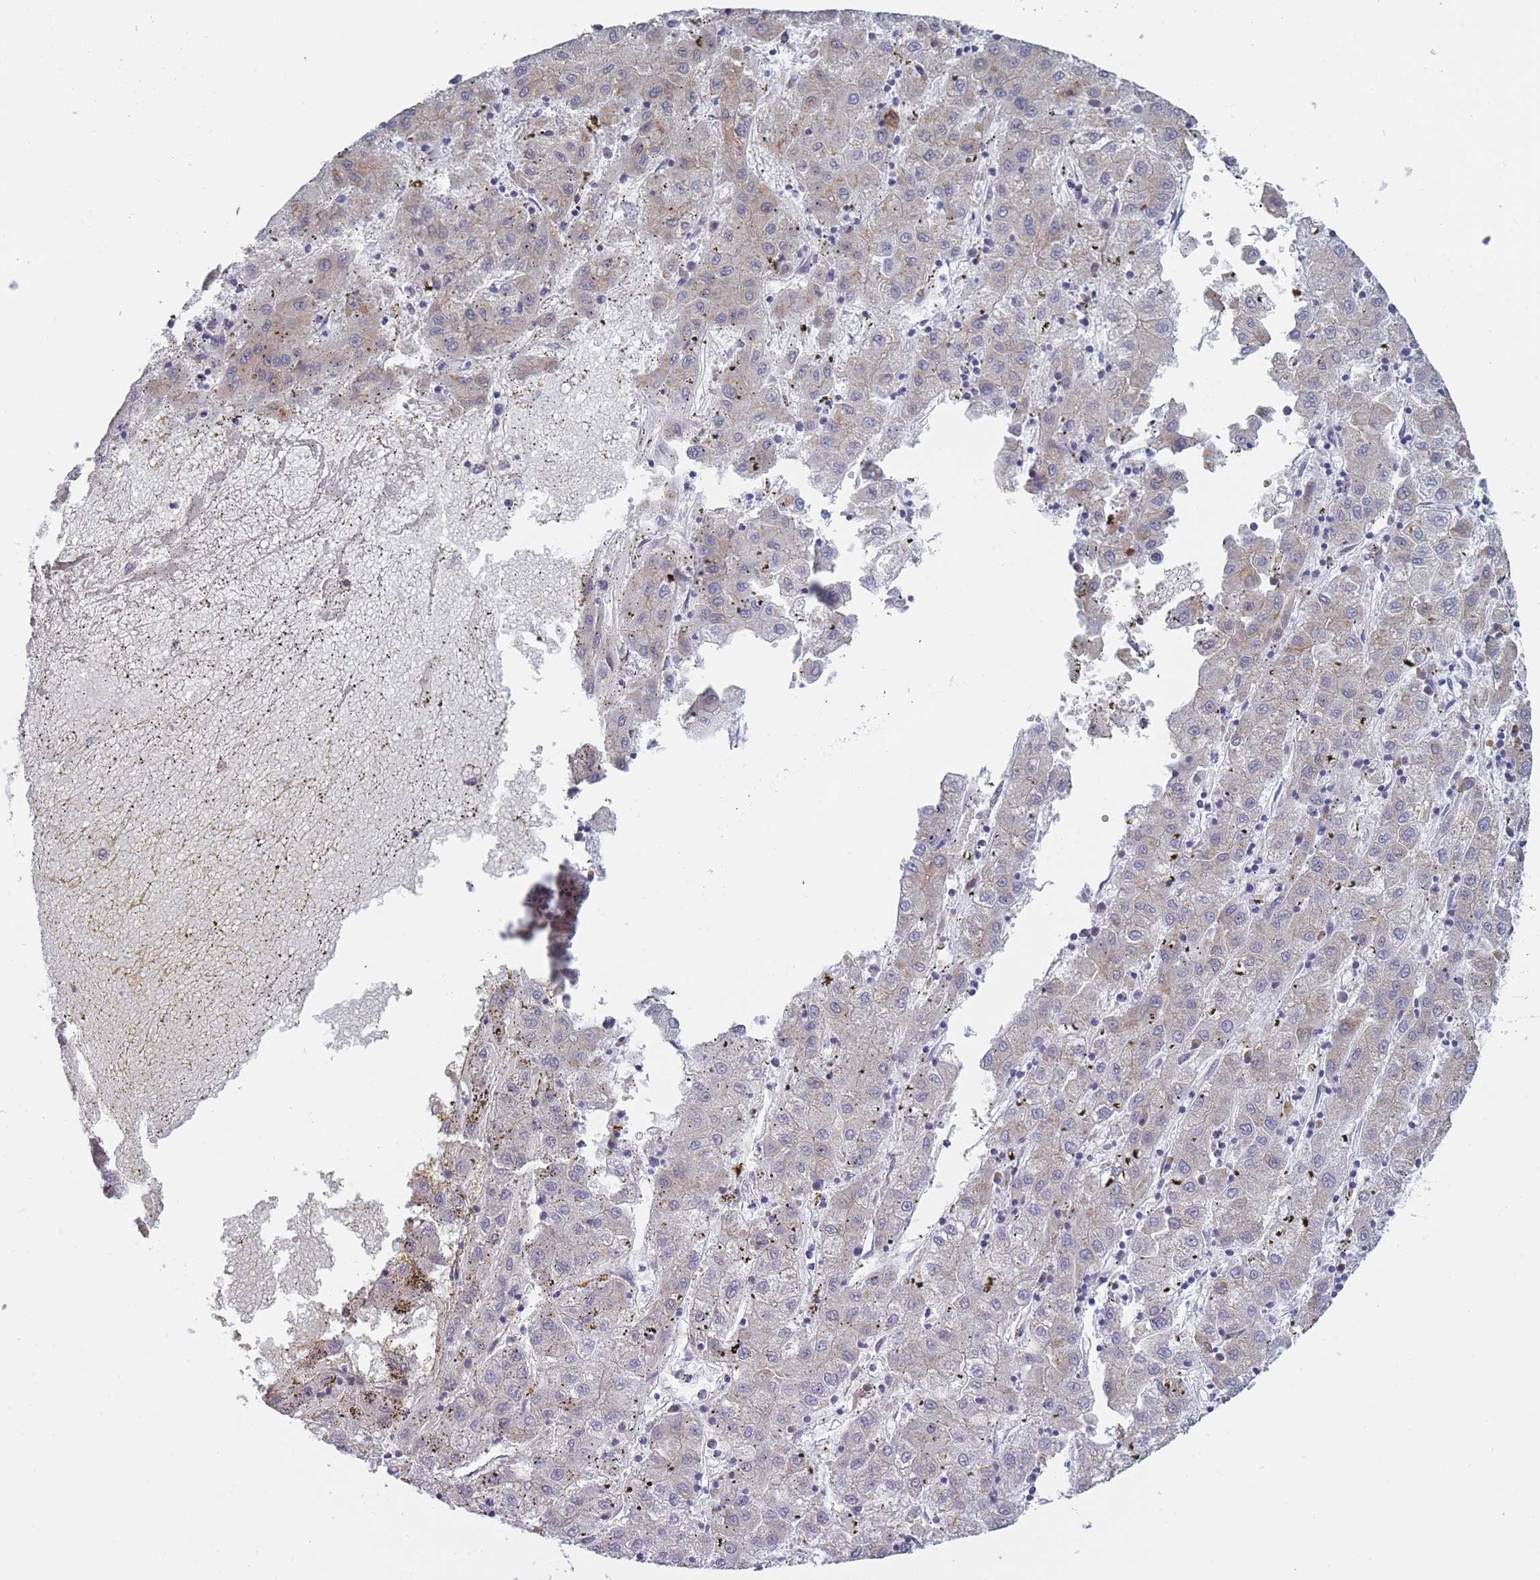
{"staining": {"intensity": "moderate", "quantity": "25%-75%", "location": "cytoplasmic/membranous"}, "tissue": "liver cancer", "cell_type": "Tumor cells", "image_type": "cancer", "snomed": [{"axis": "morphology", "description": "Carcinoma, Hepatocellular, NOS"}, {"axis": "topography", "description": "Liver"}], "caption": "Immunohistochemical staining of human liver cancer displays medium levels of moderate cytoplasmic/membranous protein positivity in approximately 25%-75% of tumor cells.", "gene": "TMED10", "patient": {"sex": "male", "age": 72}}